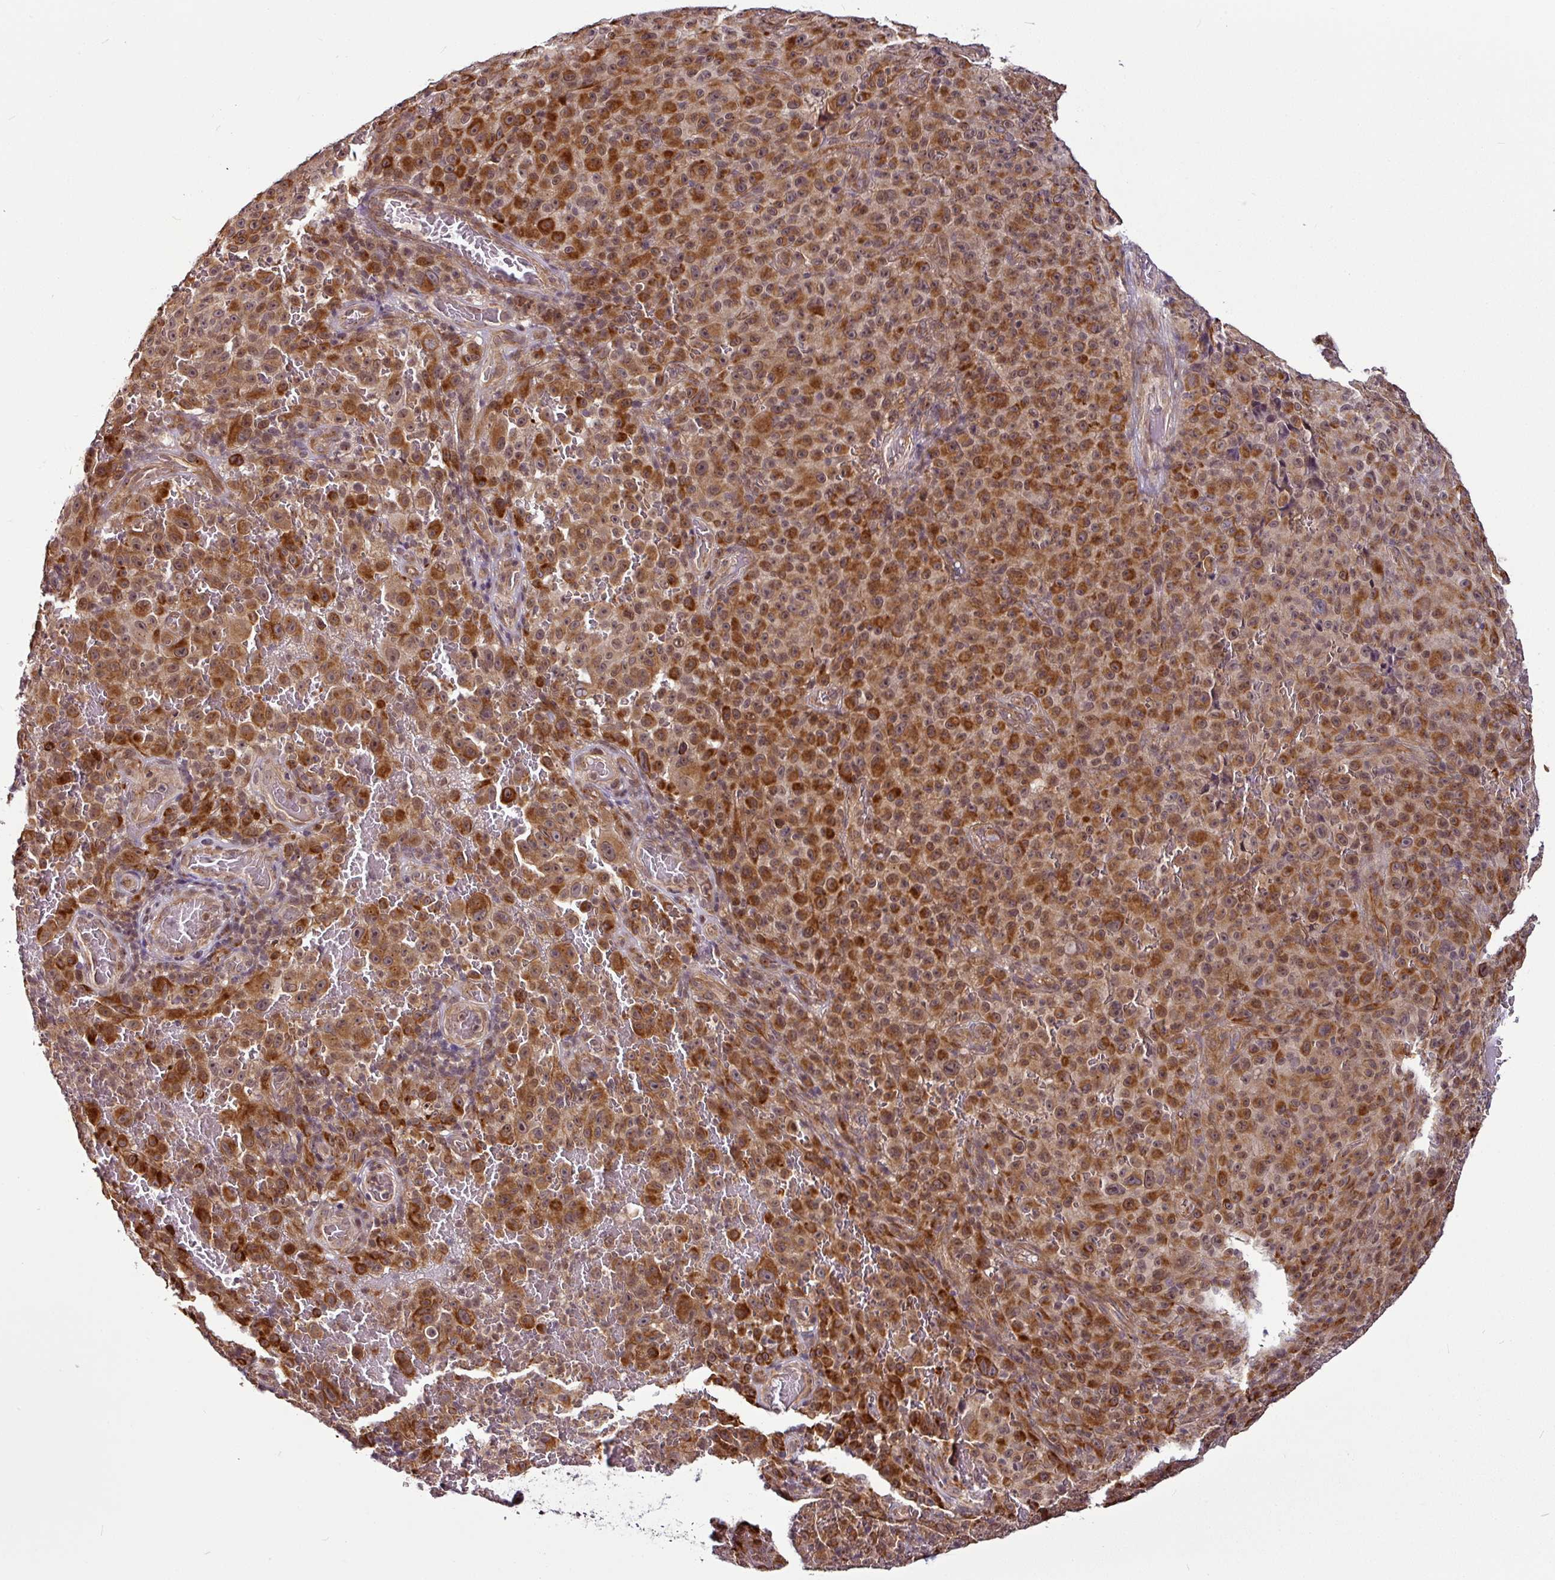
{"staining": {"intensity": "strong", "quantity": ">75%", "location": "cytoplasmic/membranous,nuclear"}, "tissue": "melanoma", "cell_type": "Tumor cells", "image_type": "cancer", "snomed": [{"axis": "morphology", "description": "Malignant melanoma, NOS"}, {"axis": "topography", "description": "Skin"}], "caption": "Malignant melanoma stained with a protein marker displays strong staining in tumor cells.", "gene": "DCAF13", "patient": {"sex": "female", "age": 82}}